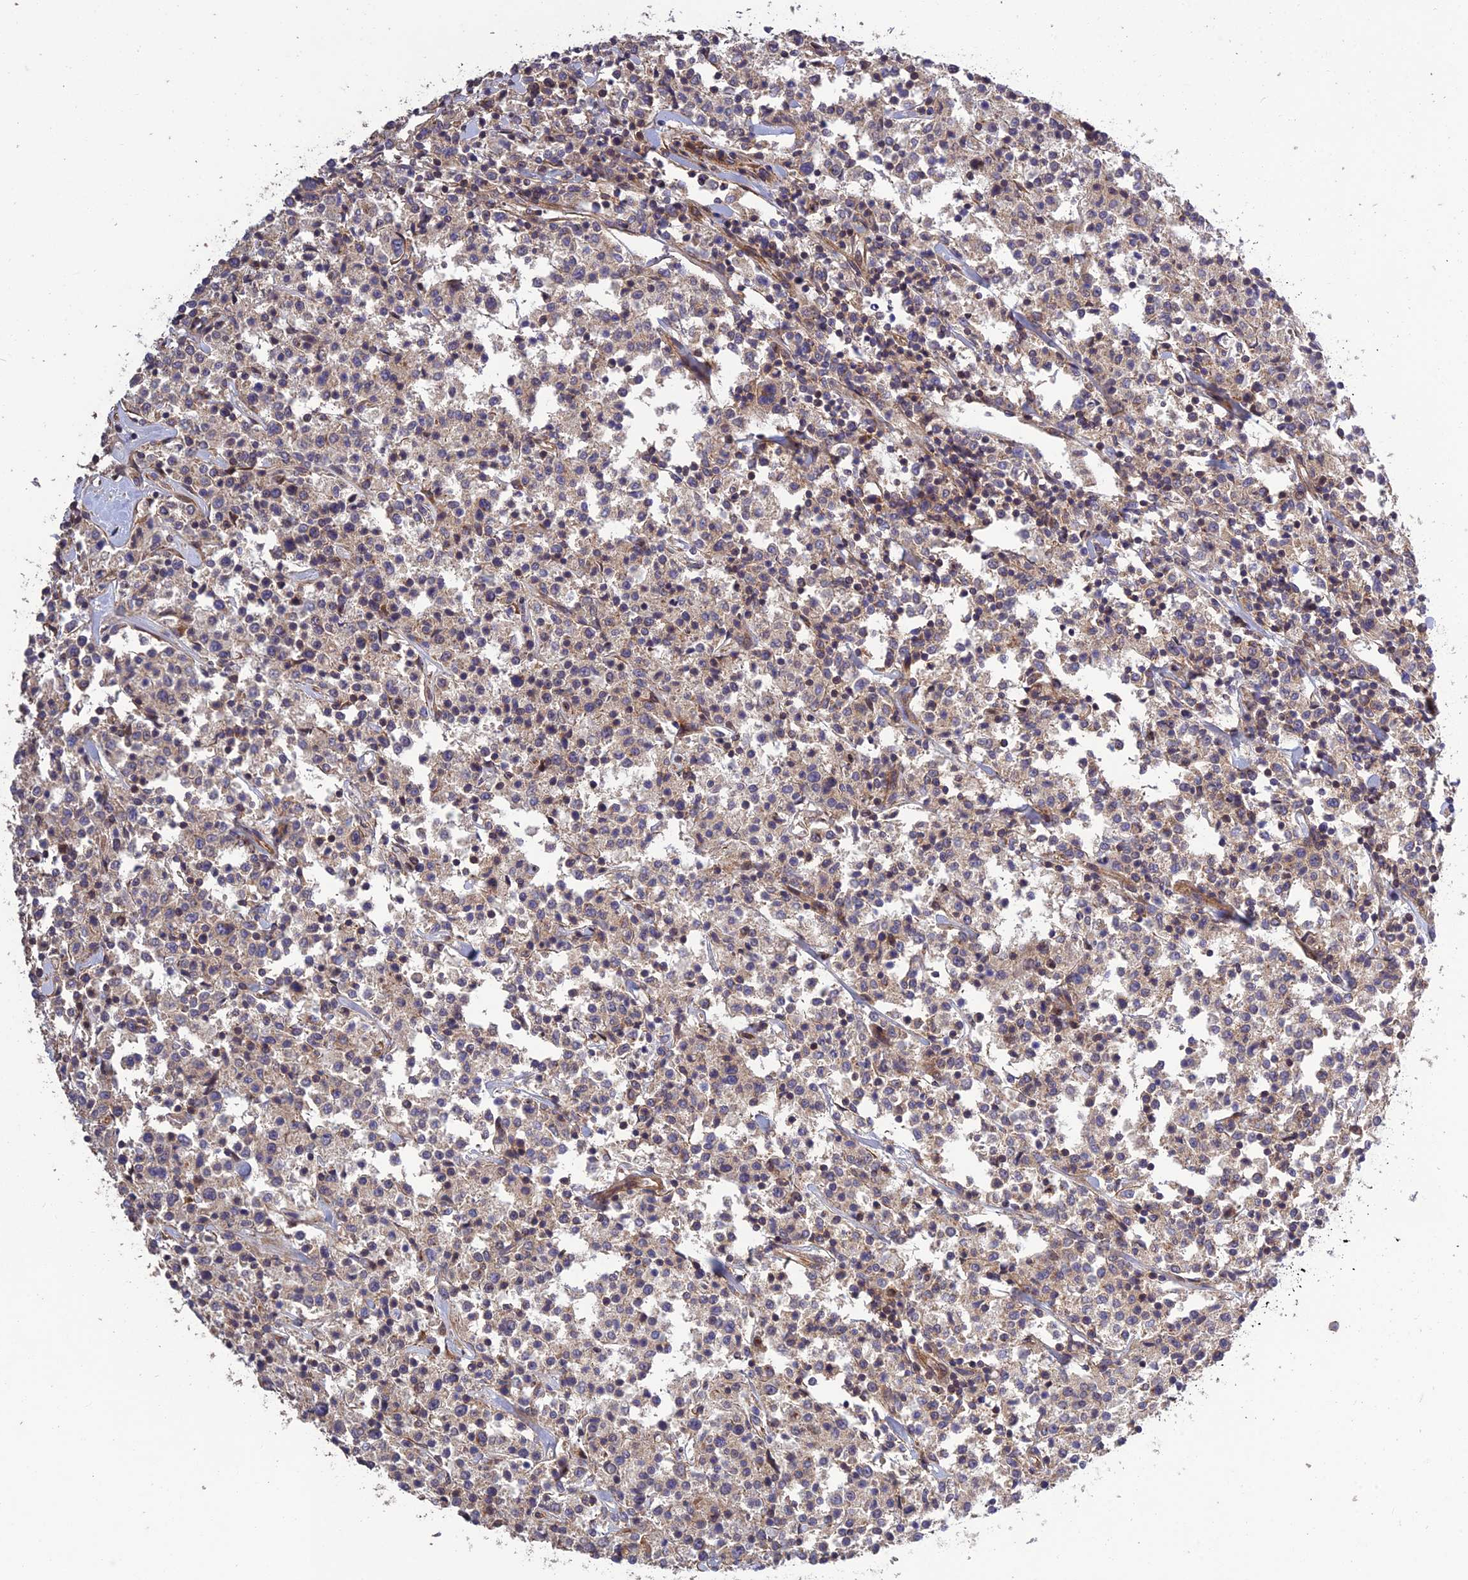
{"staining": {"intensity": "weak", "quantity": "<25%", "location": "cytoplasmic/membranous"}, "tissue": "lymphoma", "cell_type": "Tumor cells", "image_type": "cancer", "snomed": [{"axis": "morphology", "description": "Malignant lymphoma, non-Hodgkin's type, Low grade"}, {"axis": "topography", "description": "Small intestine"}], "caption": "Human malignant lymphoma, non-Hodgkin's type (low-grade) stained for a protein using IHC demonstrates no expression in tumor cells.", "gene": "TMEM131L", "patient": {"sex": "female", "age": 59}}